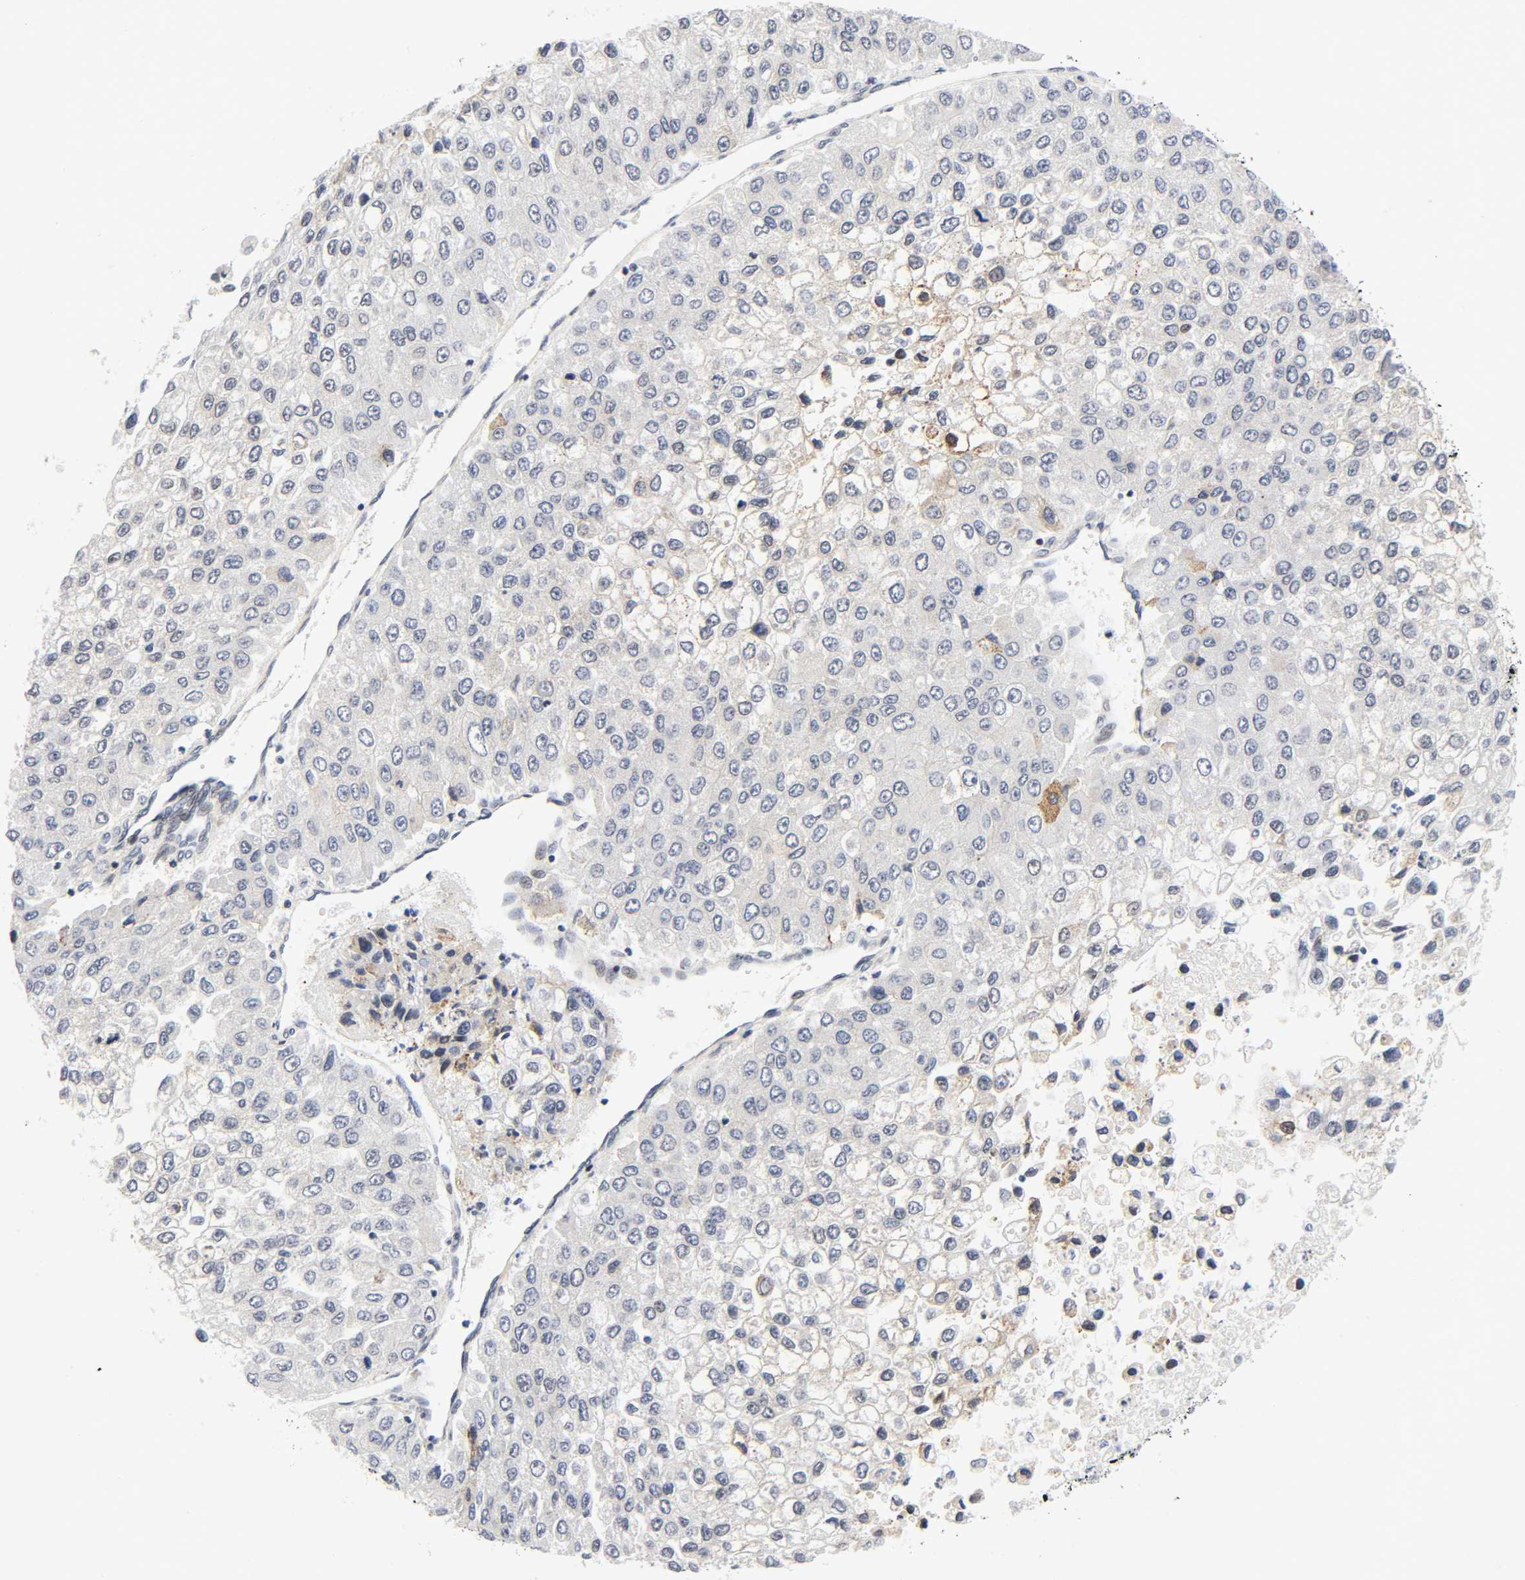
{"staining": {"intensity": "negative", "quantity": "none", "location": "none"}, "tissue": "liver cancer", "cell_type": "Tumor cells", "image_type": "cancer", "snomed": [{"axis": "morphology", "description": "Carcinoma, Hepatocellular, NOS"}, {"axis": "topography", "description": "Liver"}], "caption": "This is a micrograph of IHC staining of liver cancer (hepatocellular carcinoma), which shows no positivity in tumor cells. (IHC, brightfield microscopy, high magnification).", "gene": "DIDO1", "patient": {"sex": "female", "age": 66}}